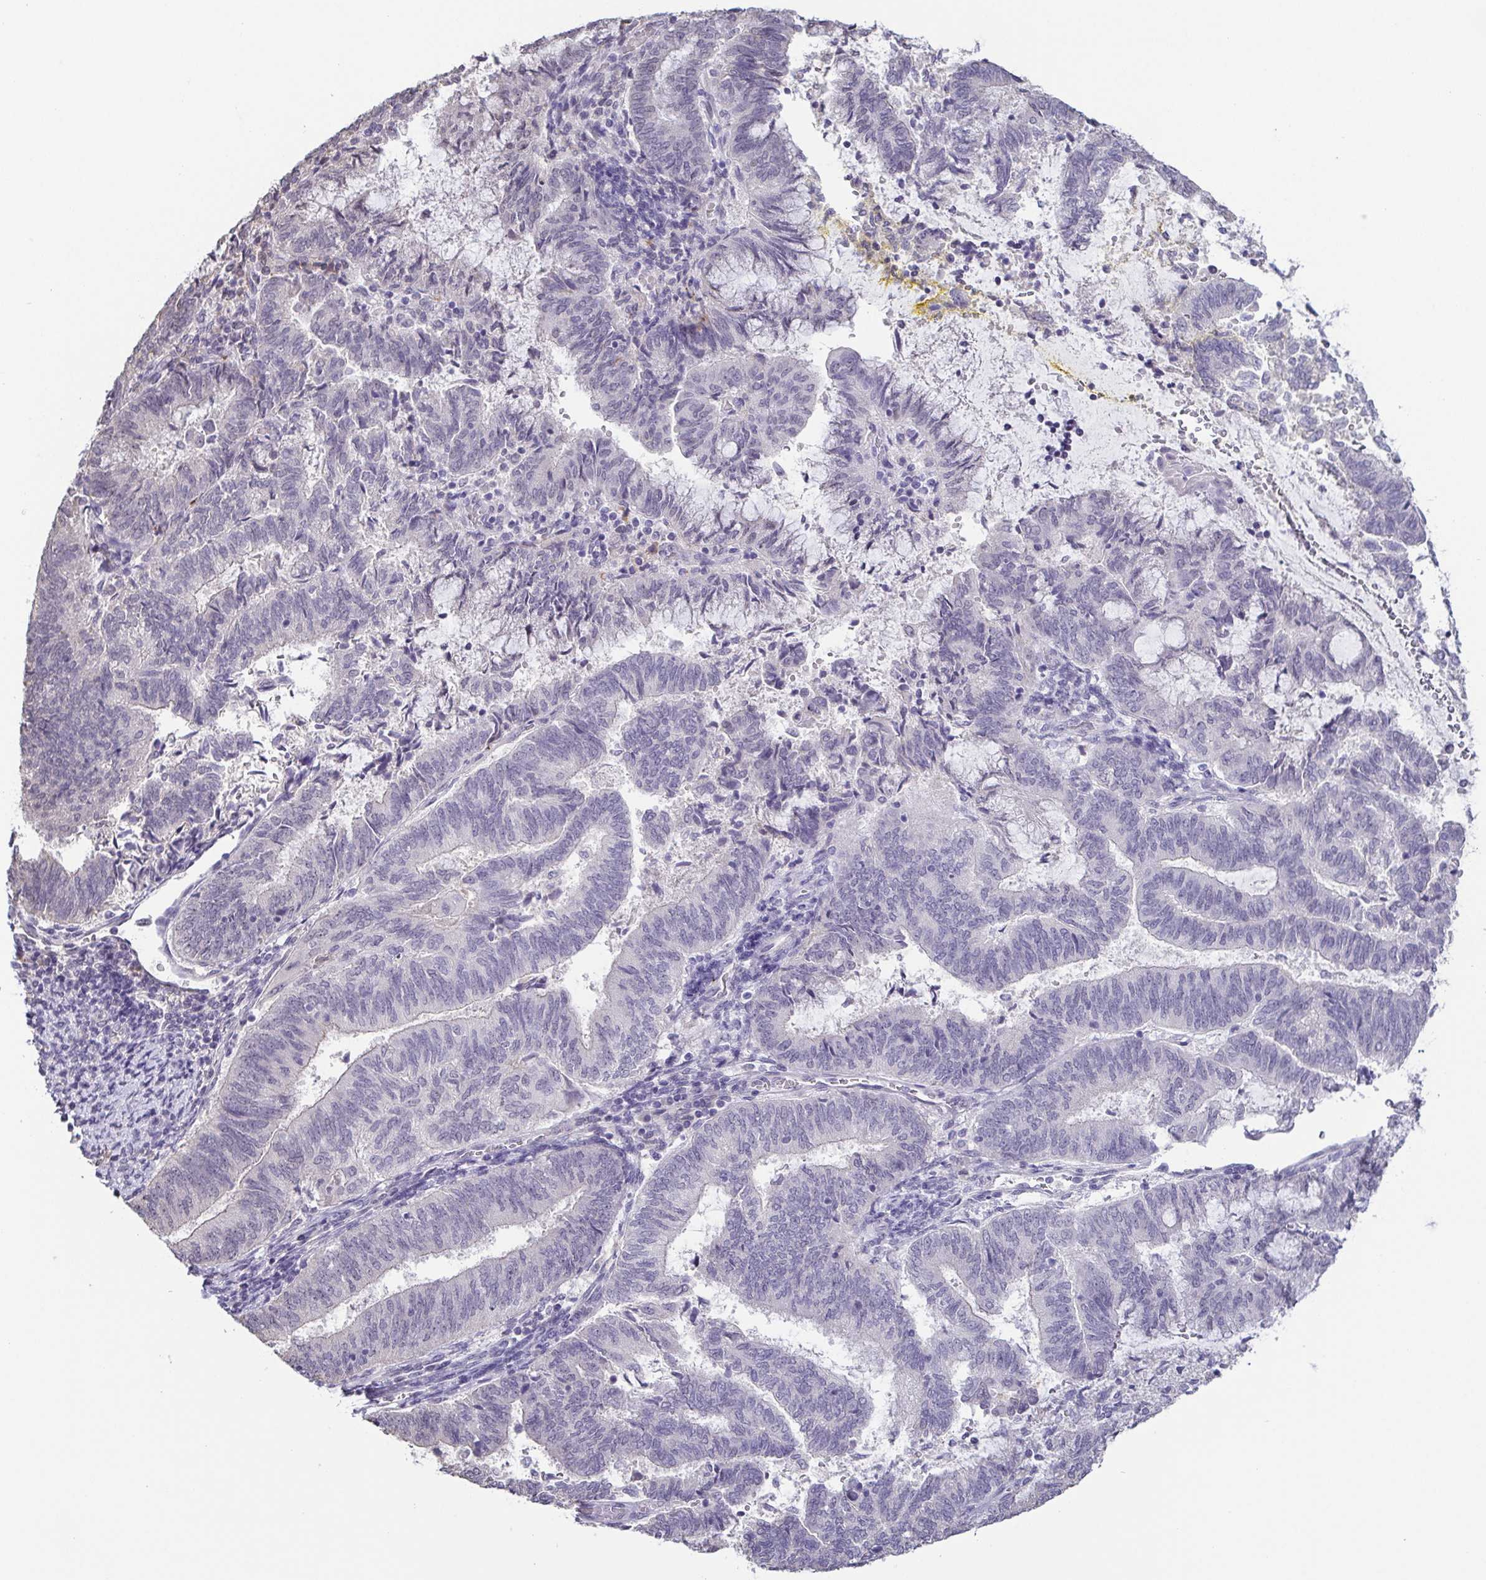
{"staining": {"intensity": "negative", "quantity": "none", "location": "none"}, "tissue": "endometrial cancer", "cell_type": "Tumor cells", "image_type": "cancer", "snomed": [{"axis": "morphology", "description": "Adenocarcinoma, NOS"}, {"axis": "topography", "description": "Endometrium"}], "caption": "Immunohistochemistry (IHC) image of neoplastic tissue: human adenocarcinoma (endometrial) stained with DAB shows no significant protein staining in tumor cells. The staining is performed using DAB (3,3'-diaminobenzidine) brown chromogen with nuclei counter-stained in using hematoxylin.", "gene": "NEFH", "patient": {"sex": "female", "age": 65}}